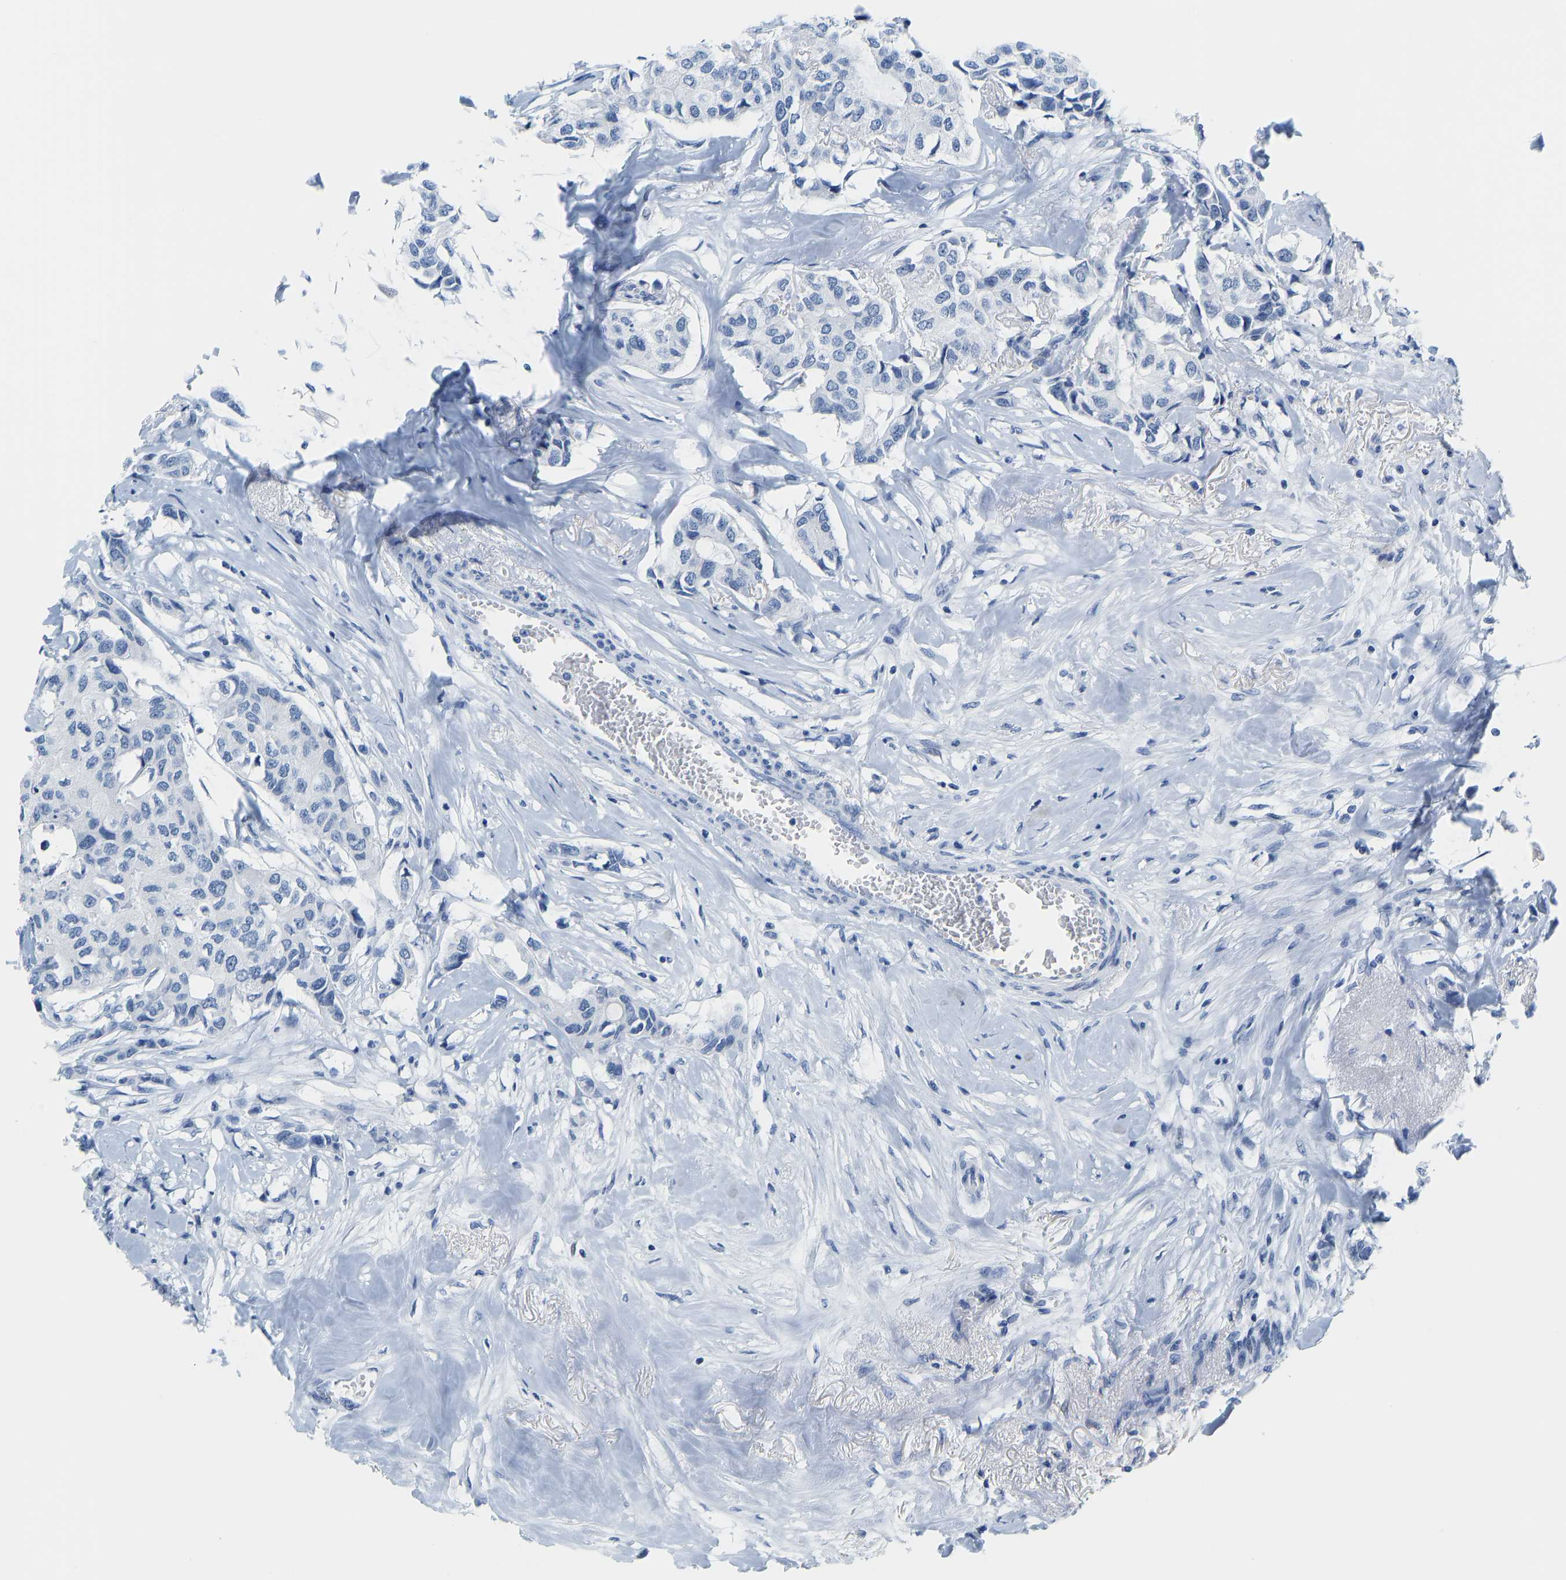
{"staining": {"intensity": "negative", "quantity": "none", "location": "none"}, "tissue": "breast cancer", "cell_type": "Tumor cells", "image_type": "cancer", "snomed": [{"axis": "morphology", "description": "Duct carcinoma"}, {"axis": "topography", "description": "Breast"}], "caption": "A histopathology image of human breast intraductal carcinoma is negative for staining in tumor cells.", "gene": "SERPINB3", "patient": {"sex": "female", "age": 80}}